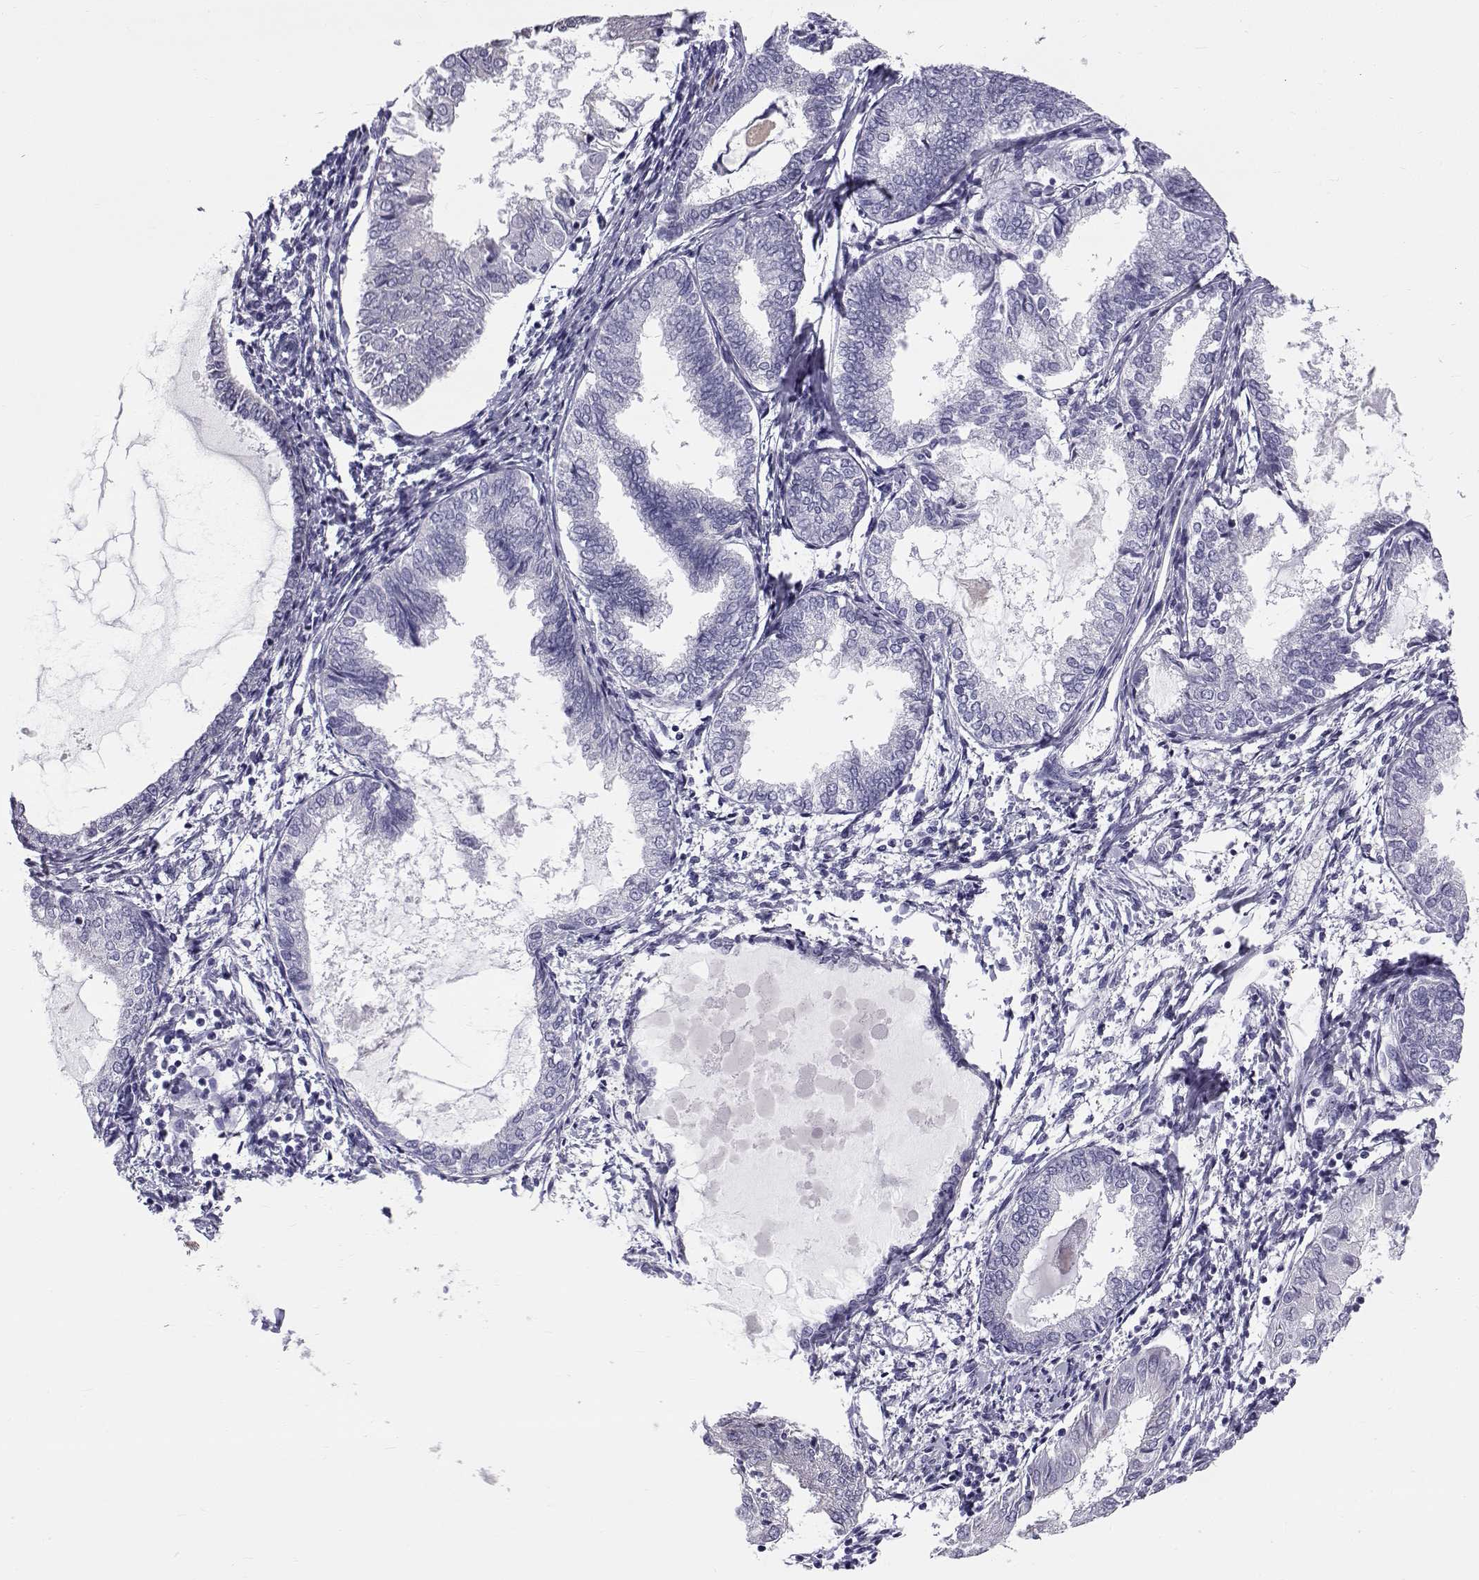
{"staining": {"intensity": "negative", "quantity": "none", "location": "none"}, "tissue": "endometrial cancer", "cell_type": "Tumor cells", "image_type": "cancer", "snomed": [{"axis": "morphology", "description": "Adenocarcinoma, NOS"}, {"axis": "topography", "description": "Endometrium"}], "caption": "The immunohistochemistry histopathology image has no significant positivity in tumor cells of adenocarcinoma (endometrial) tissue.", "gene": "RNASE12", "patient": {"sex": "female", "age": 68}}